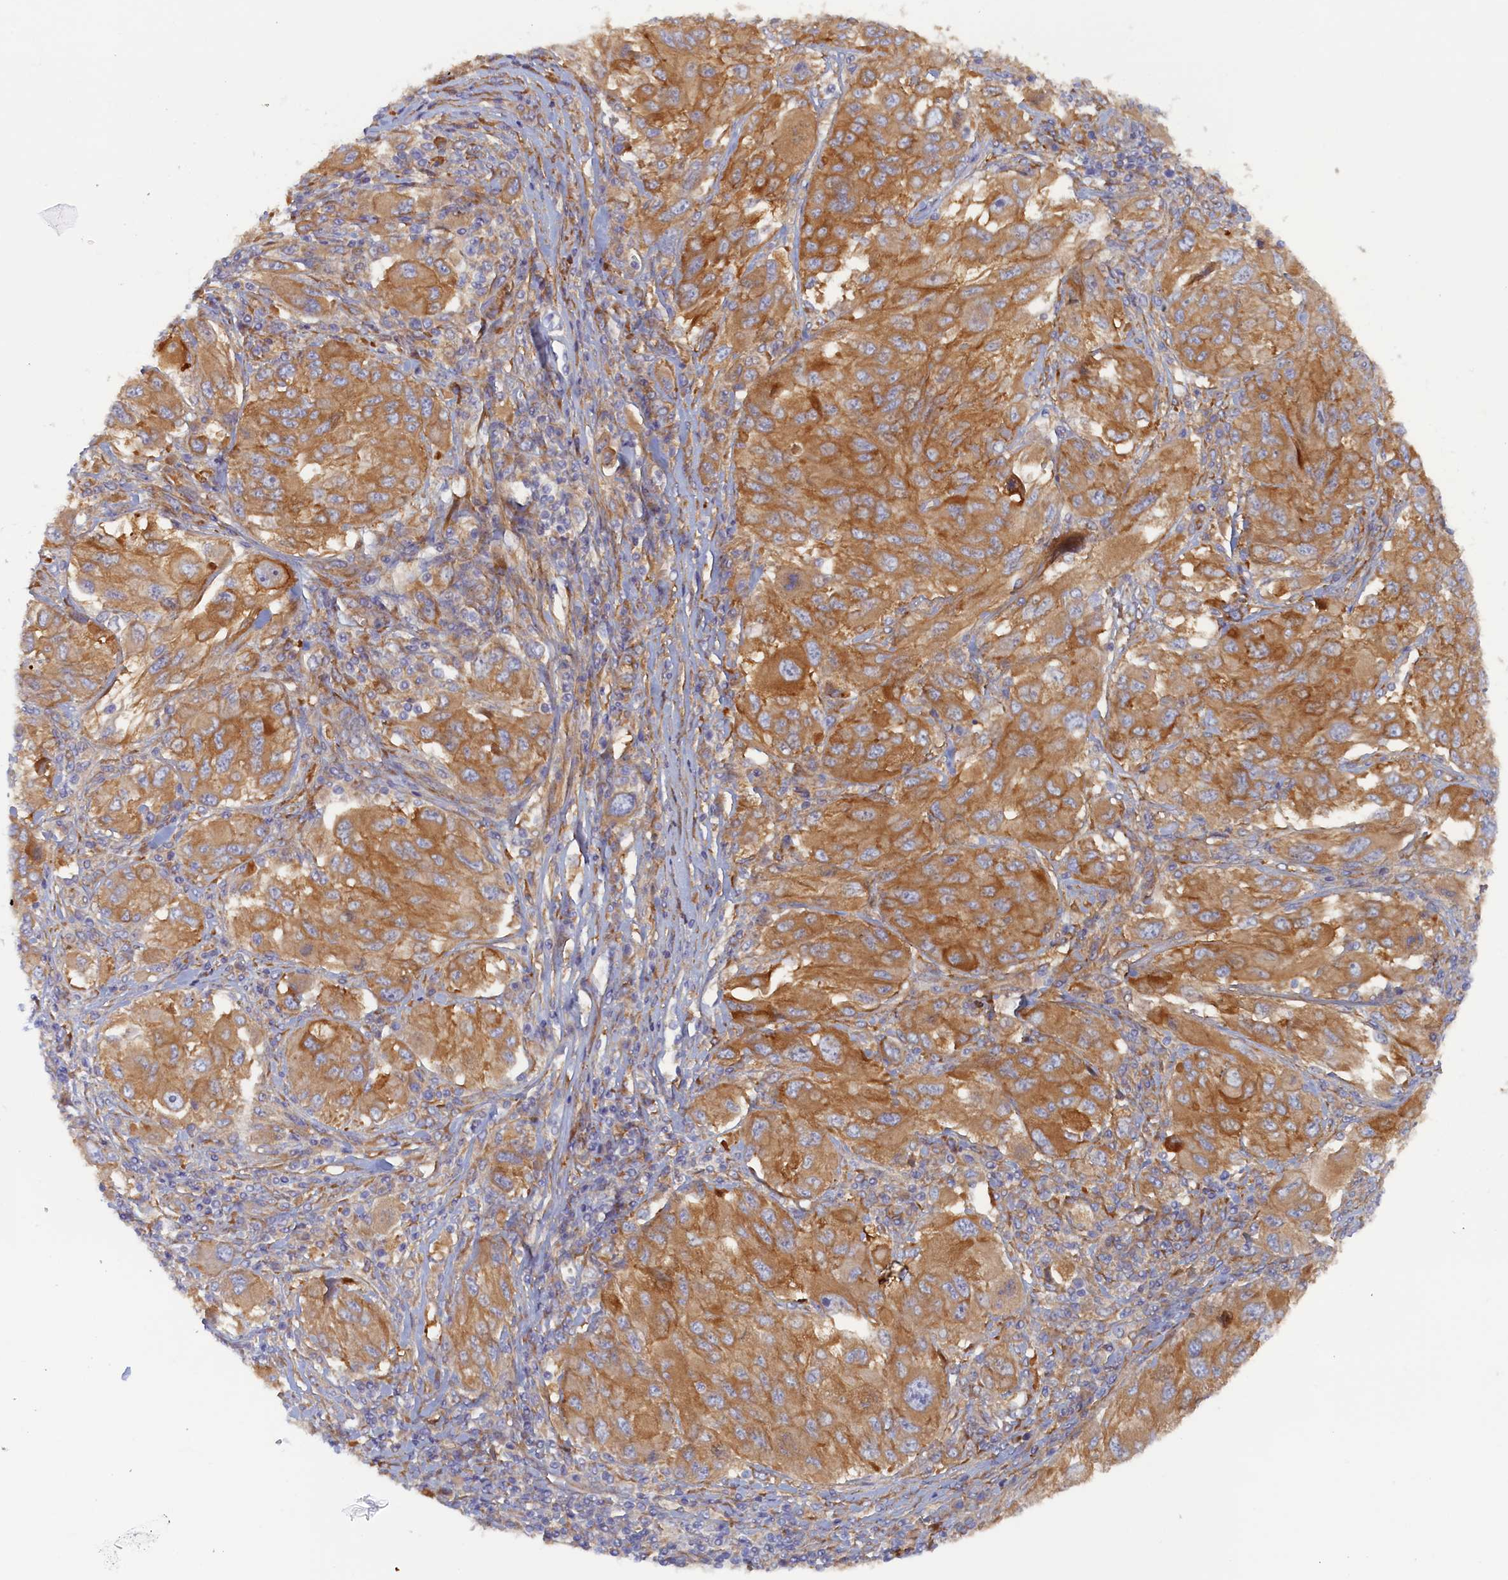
{"staining": {"intensity": "moderate", "quantity": ">75%", "location": "cytoplasmic/membranous"}, "tissue": "melanoma", "cell_type": "Tumor cells", "image_type": "cancer", "snomed": [{"axis": "morphology", "description": "Malignant melanoma, NOS"}, {"axis": "topography", "description": "Skin"}], "caption": "This is an image of IHC staining of melanoma, which shows moderate expression in the cytoplasmic/membranous of tumor cells.", "gene": "TMEM196", "patient": {"sex": "female", "age": 91}}